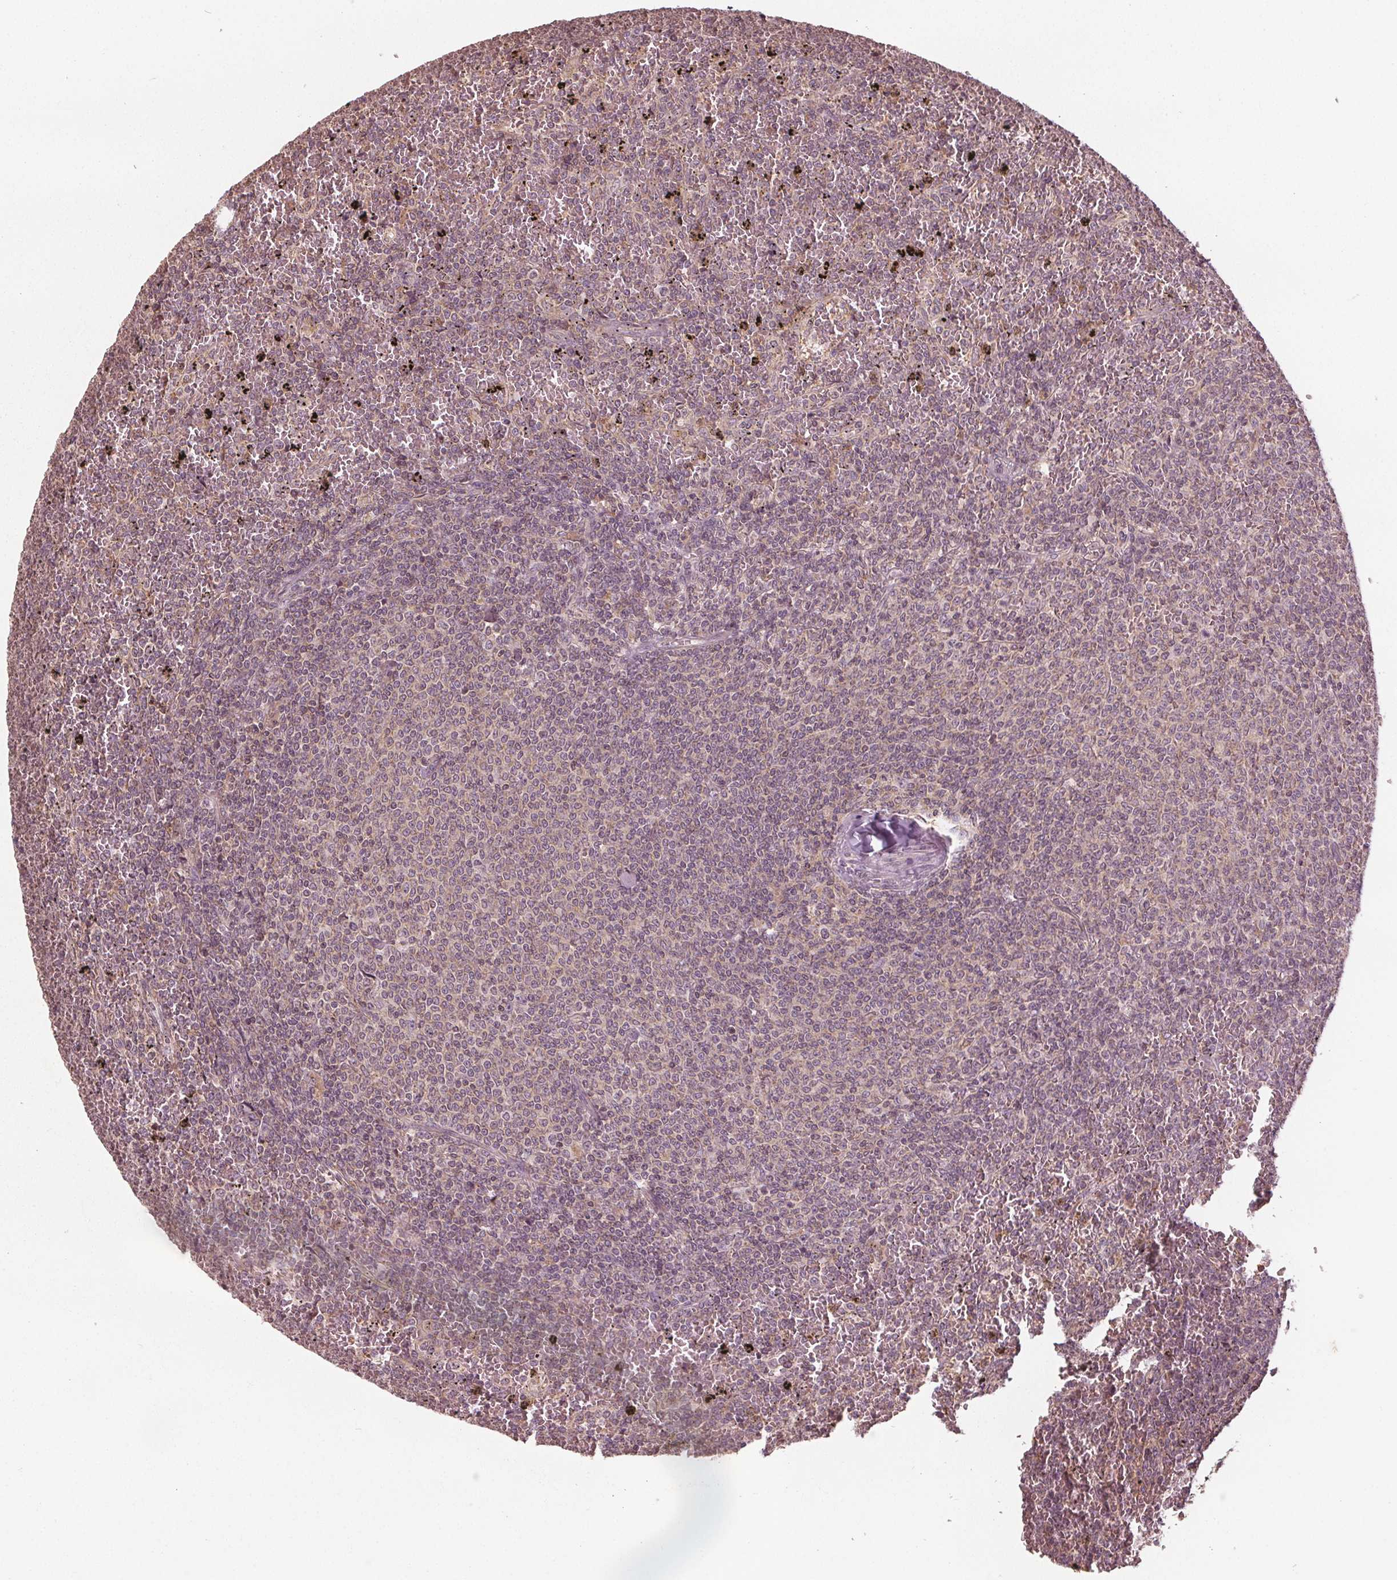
{"staining": {"intensity": "negative", "quantity": "none", "location": "none"}, "tissue": "lymphoma", "cell_type": "Tumor cells", "image_type": "cancer", "snomed": [{"axis": "morphology", "description": "Malignant lymphoma, non-Hodgkin's type, Low grade"}, {"axis": "topography", "description": "Spleen"}], "caption": "An immunohistochemistry image of malignant lymphoma, non-Hodgkin's type (low-grade) is shown. There is no staining in tumor cells of malignant lymphoma, non-Hodgkin's type (low-grade).", "gene": "GNB2", "patient": {"sex": "female", "age": 77}}